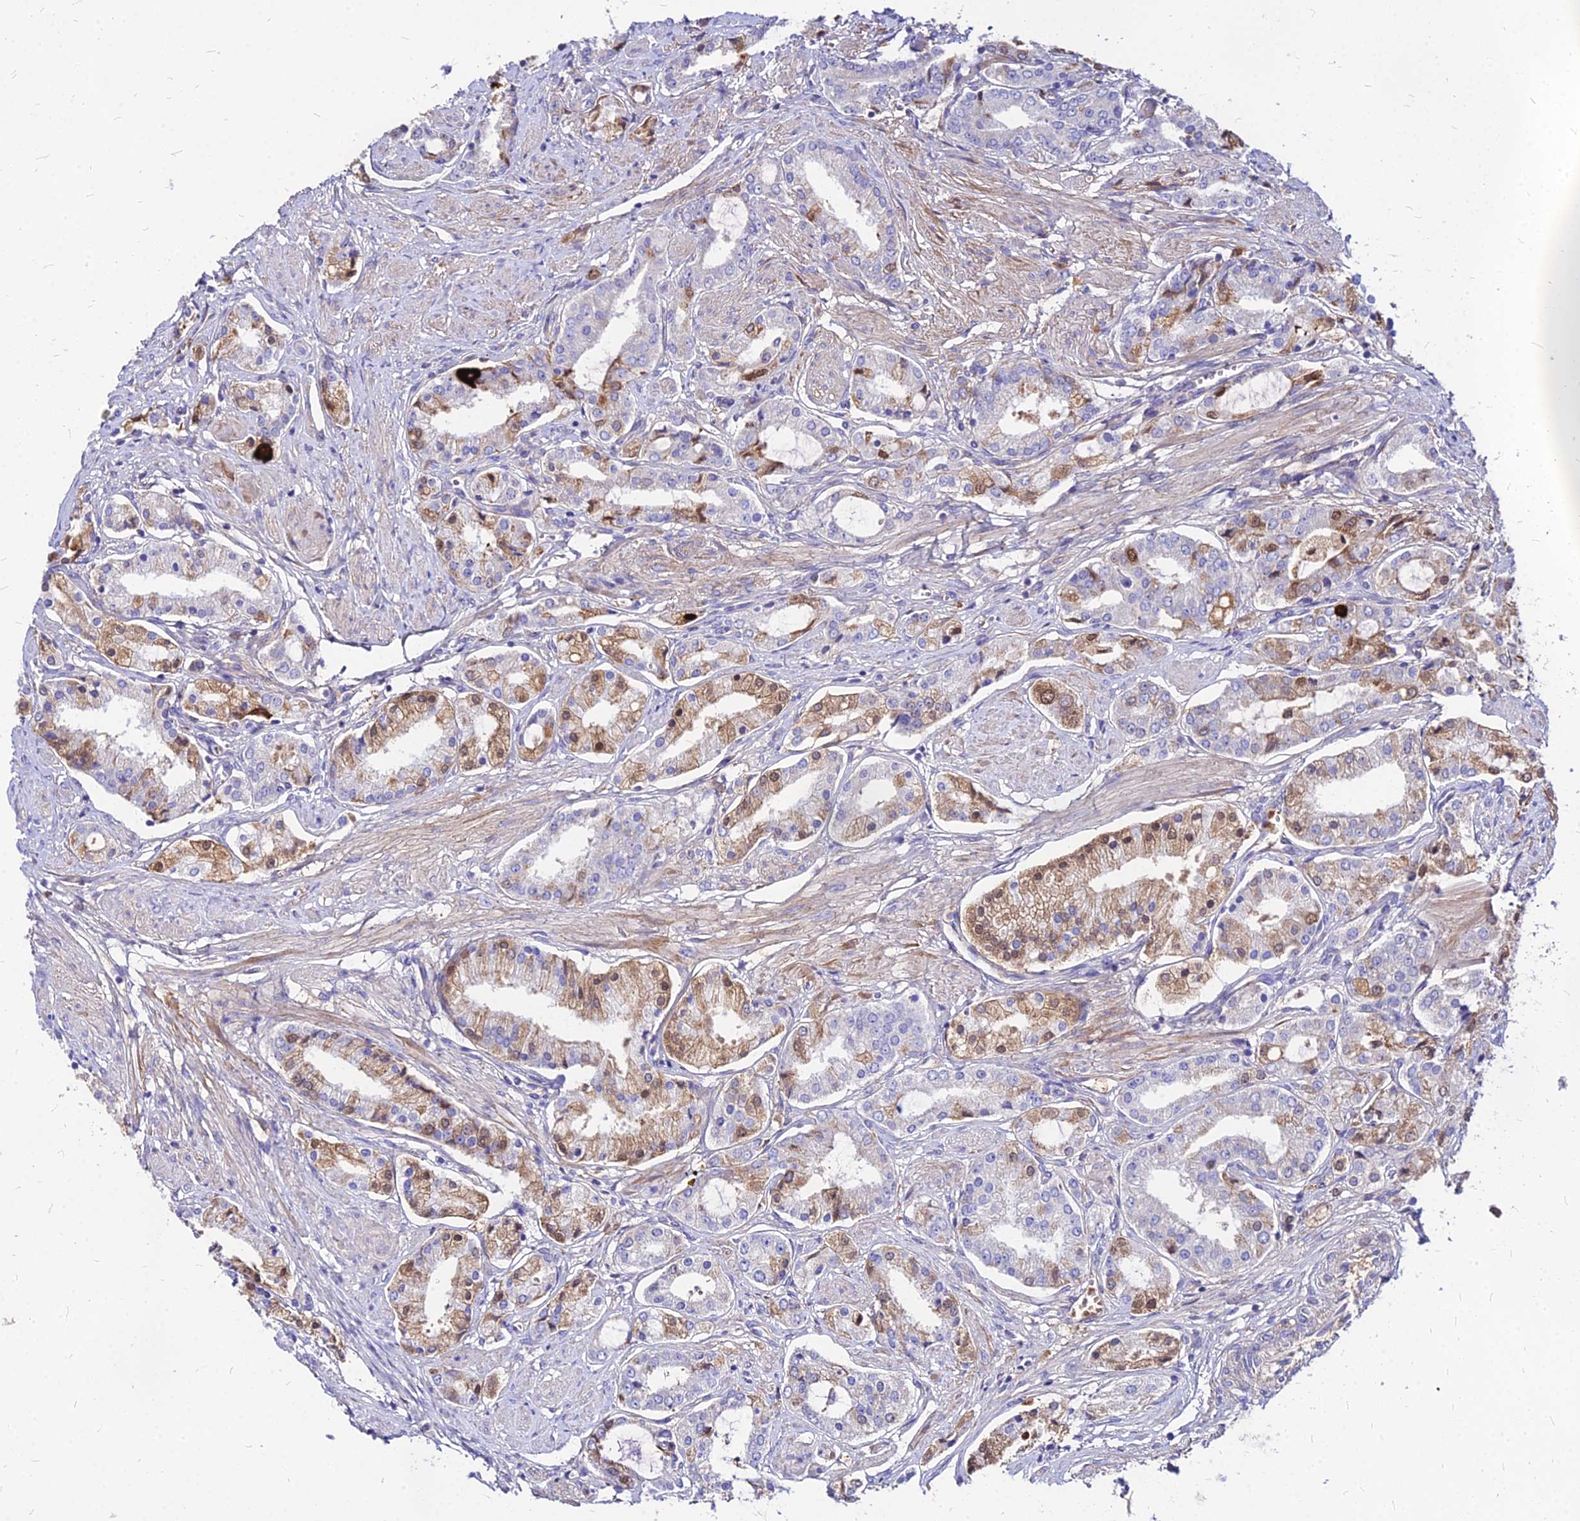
{"staining": {"intensity": "moderate", "quantity": "25%-75%", "location": "cytoplasmic/membranous,nuclear"}, "tissue": "prostate cancer", "cell_type": "Tumor cells", "image_type": "cancer", "snomed": [{"axis": "morphology", "description": "Adenocarcinoma, High grade"}, {"axis": "topography", "description": "Prostate and seminal vesicle, NOS"}], "caption": "The image shows a brown stain indicating the presence of a protein in the cytoplasmic/membranous and nuclear of tumor cells in prostate cancer (high-grade adenocarcinoma).", "gene": "ACSM6", "patient": {"sex": "male", "age": 64}}